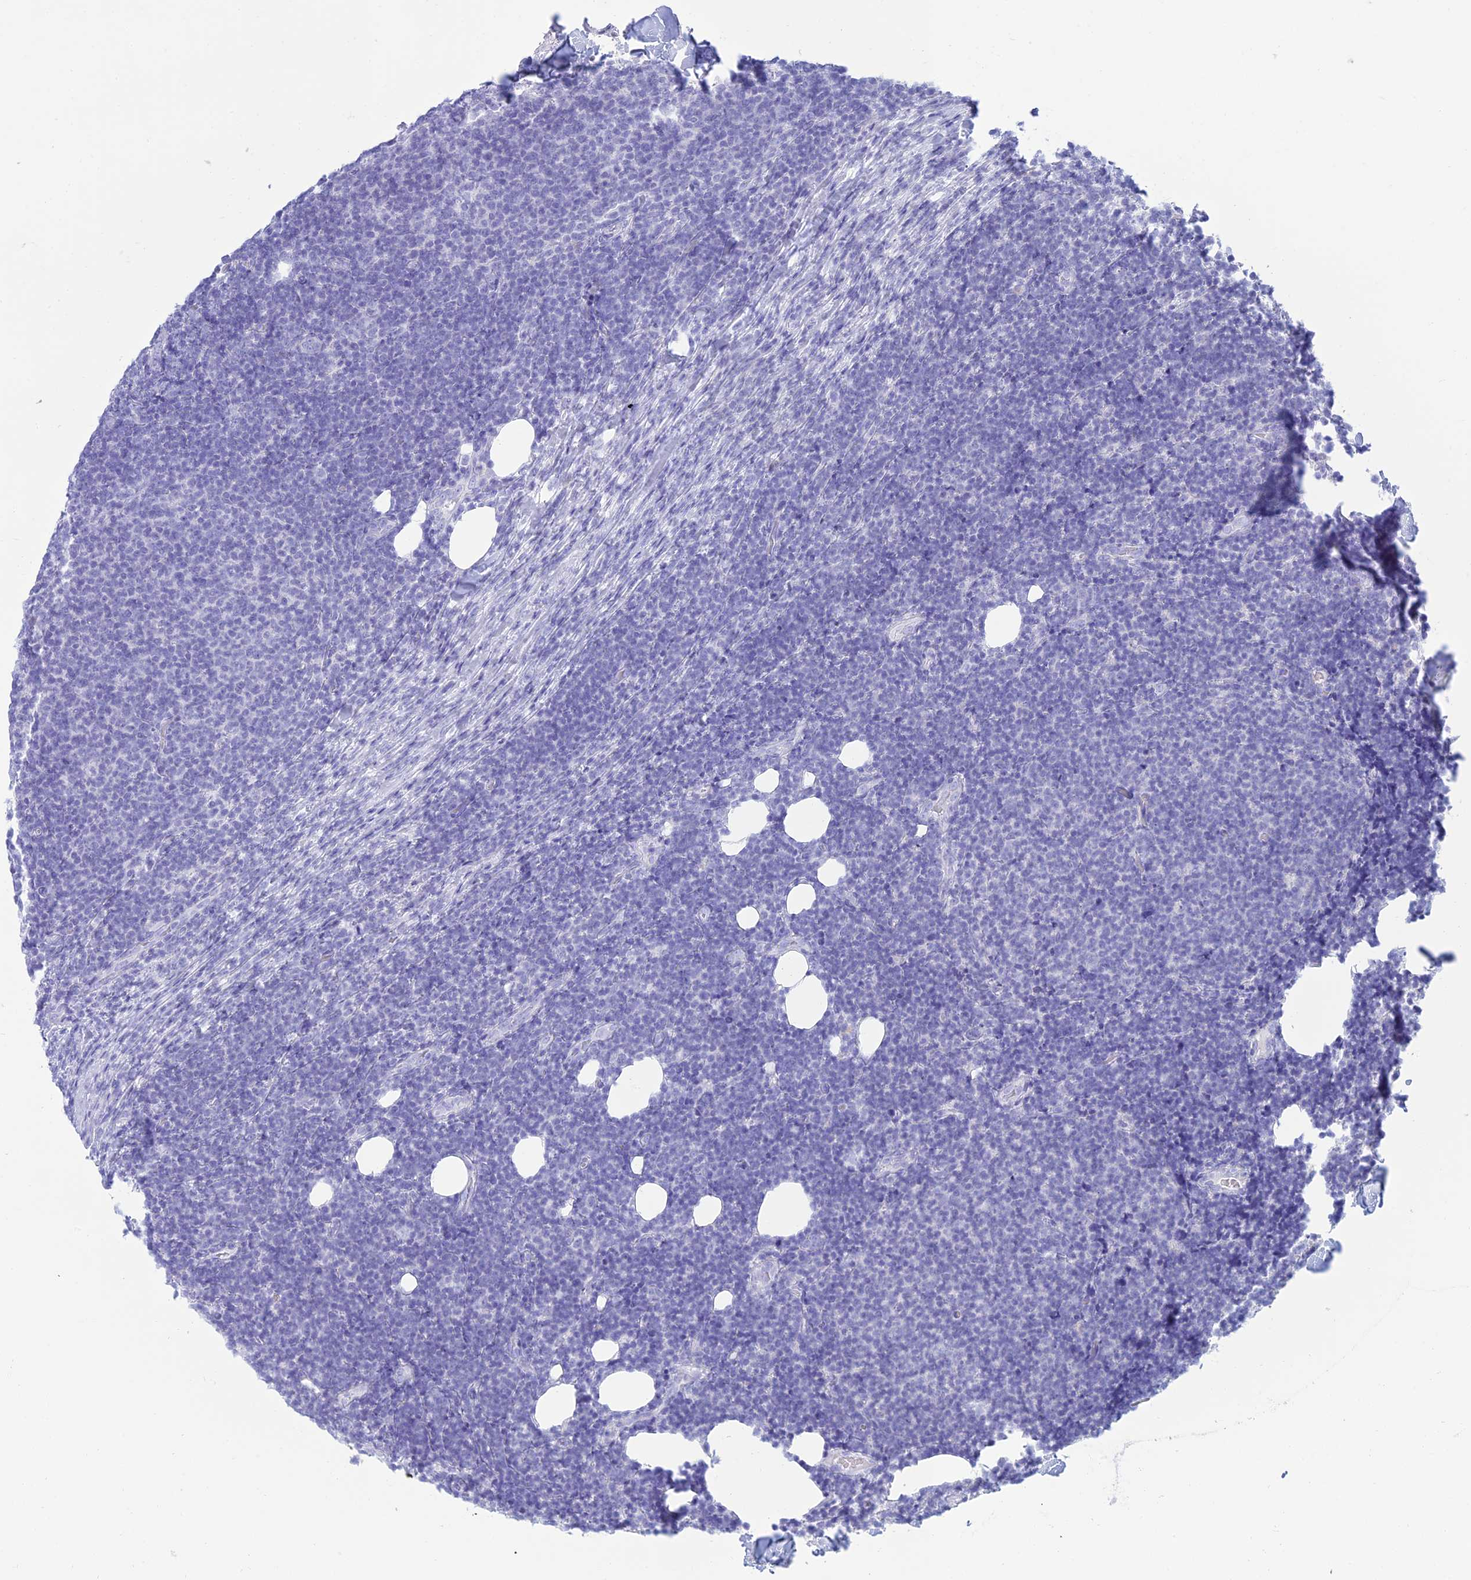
{"staining": {"intensity": "negative", "quantity": "none", "location": "none"}, "tissue": "lymphoma", "cell_type": "Tumor cells", "image_type": "cancer", "snomed": [{"axis": "morphology", "description": "Malignant lymphoma, non-Hodgkin's type, Low grade"}, {"axis": "topography", "description": "Lymph node"}], "caption": "Micrograph shows no protein staining in tumor cells of low-grade malignant lymphoma, non-Hodgkin's type tissue. The staining was performed using DAB to visualize the protein expression in brown, while the nuclei were stained in blue with hematoxylin (Magnification: 20x).", "gene": "MAL2", "patient": {"sex": "male", "age": 66}}